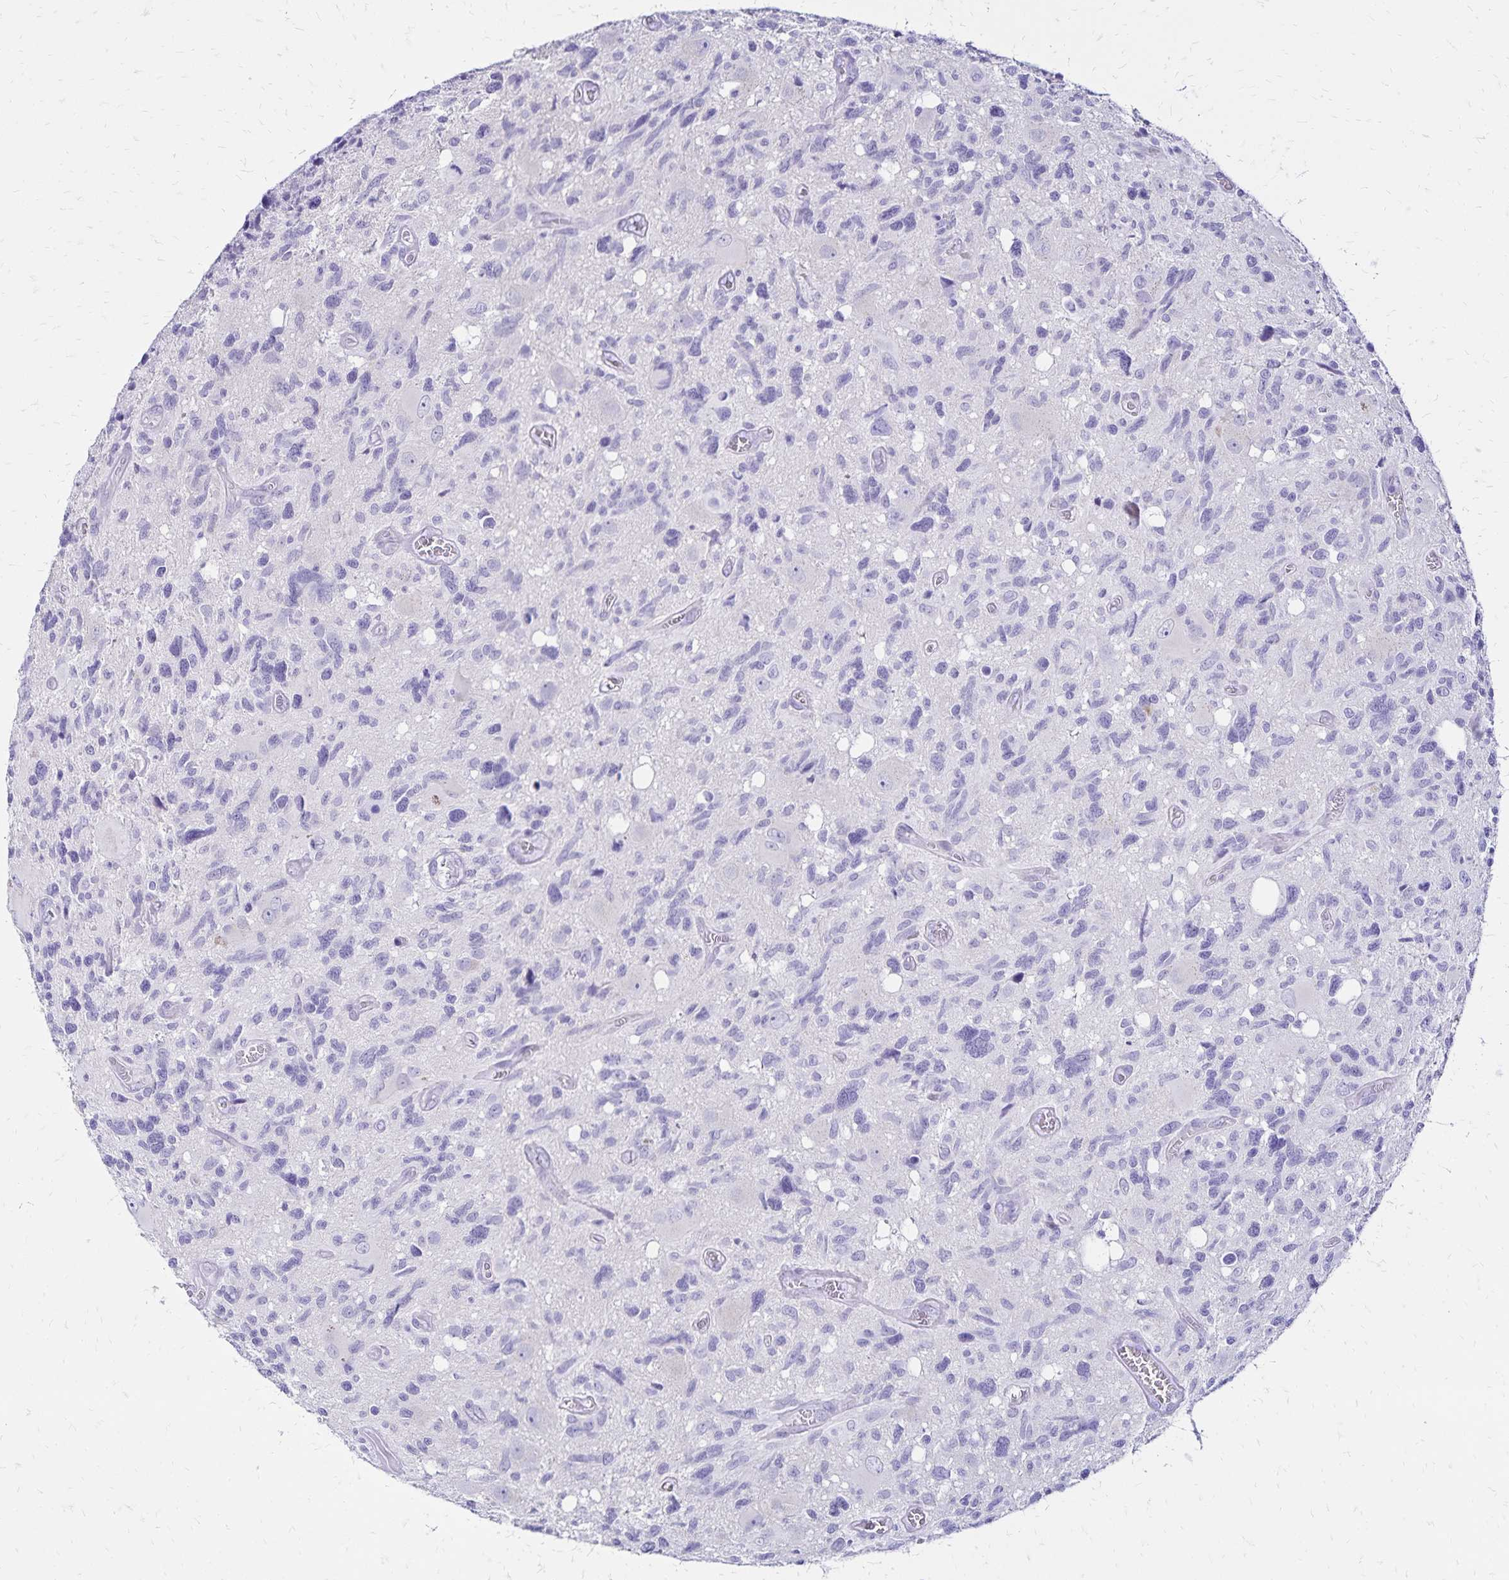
{"staining": {"intensity": "negative", "quantity": "none", "location": "none"}, "tissue": "glioma", "cell_type": "Tumor cells", "image_type": "cancer", "snomed": [{"axis": "morphology", "description": "Glioma, malignant, High grade"}, {"axis": "topography", "description": "Brain"}], "caption": "Image shows no protein staining in tumor cells of malignant glioma (high-grade) tissue.", "gene": "LIN28B", "patient": {"sex": "male", "age": 49}}